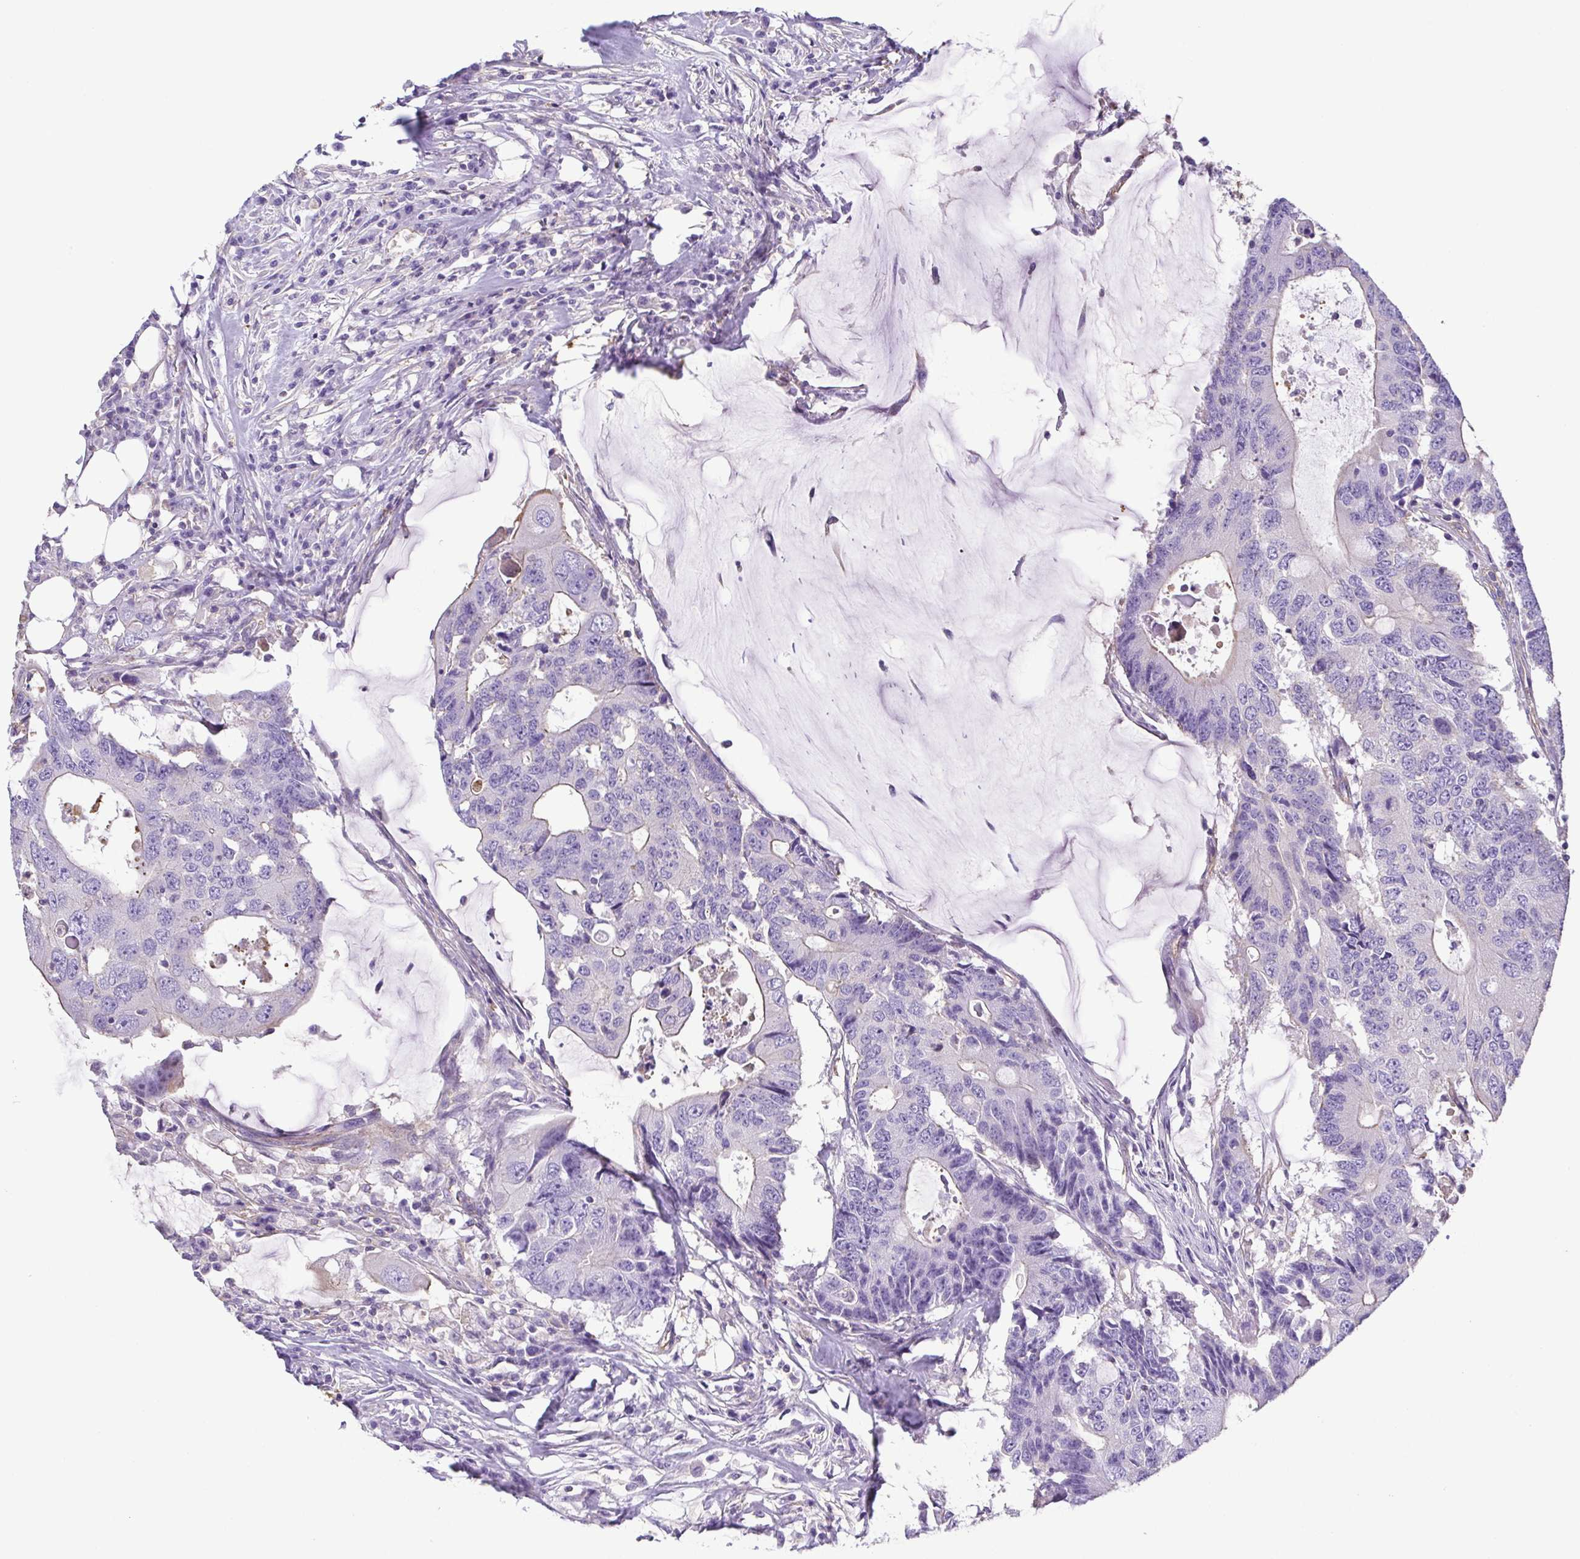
{"staining": {"intensity": "negative", "quantity": "none", "location": "none"}, "tissue": "colorectal cancer", "cell_type": "Tumor cells", "image_type": "cancer", "snomed": [{"axis": "morphology", "description": "Adenocarcinoma, NOS"}, {"axis": "topography", "description": "Colon"}], "caption": "Protein analysis of adenocarcinoma (colorectal) exhibits no significant expression in tumor cells.", "gene": "MYL6", "patient": {"sex": "male", "age": 71}}